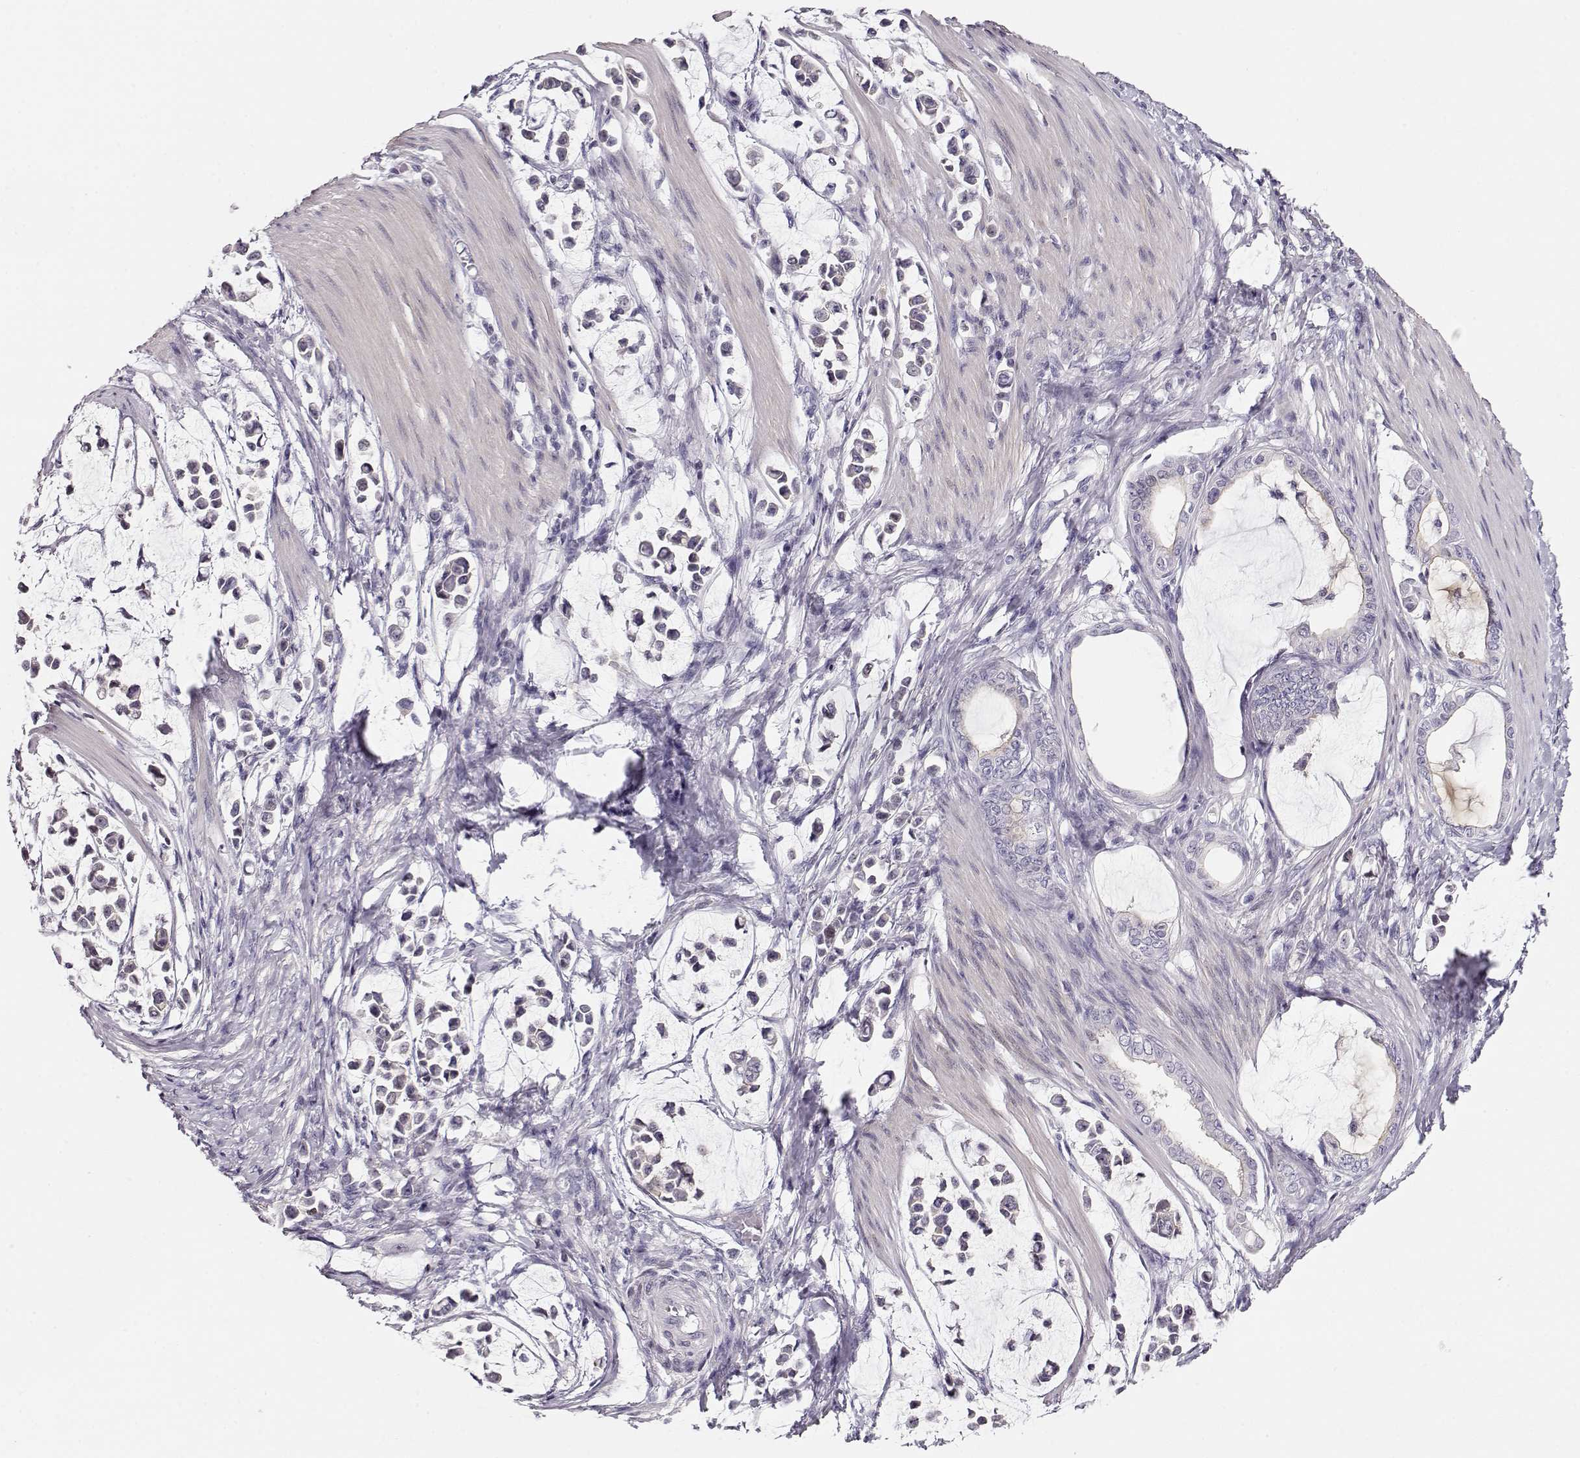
{"staining": {"intensity": "negative", "quantity": "none", "location": "none"}, "tissue": "stomach cancer", "cell_type": "Tumor cells", "image_type": "cancer", "snomed": [{"axis": "morphology", "description": "Adenocarcinoma, NOS"}, {"axis": "topography", "description": "Stomach"}], "caption": "Protein analysis of stomach adenocarcinoma reveals no significant staining in tumor cells.", "gene": "CRX", "patient": {"sex": "male", "age": 82}}